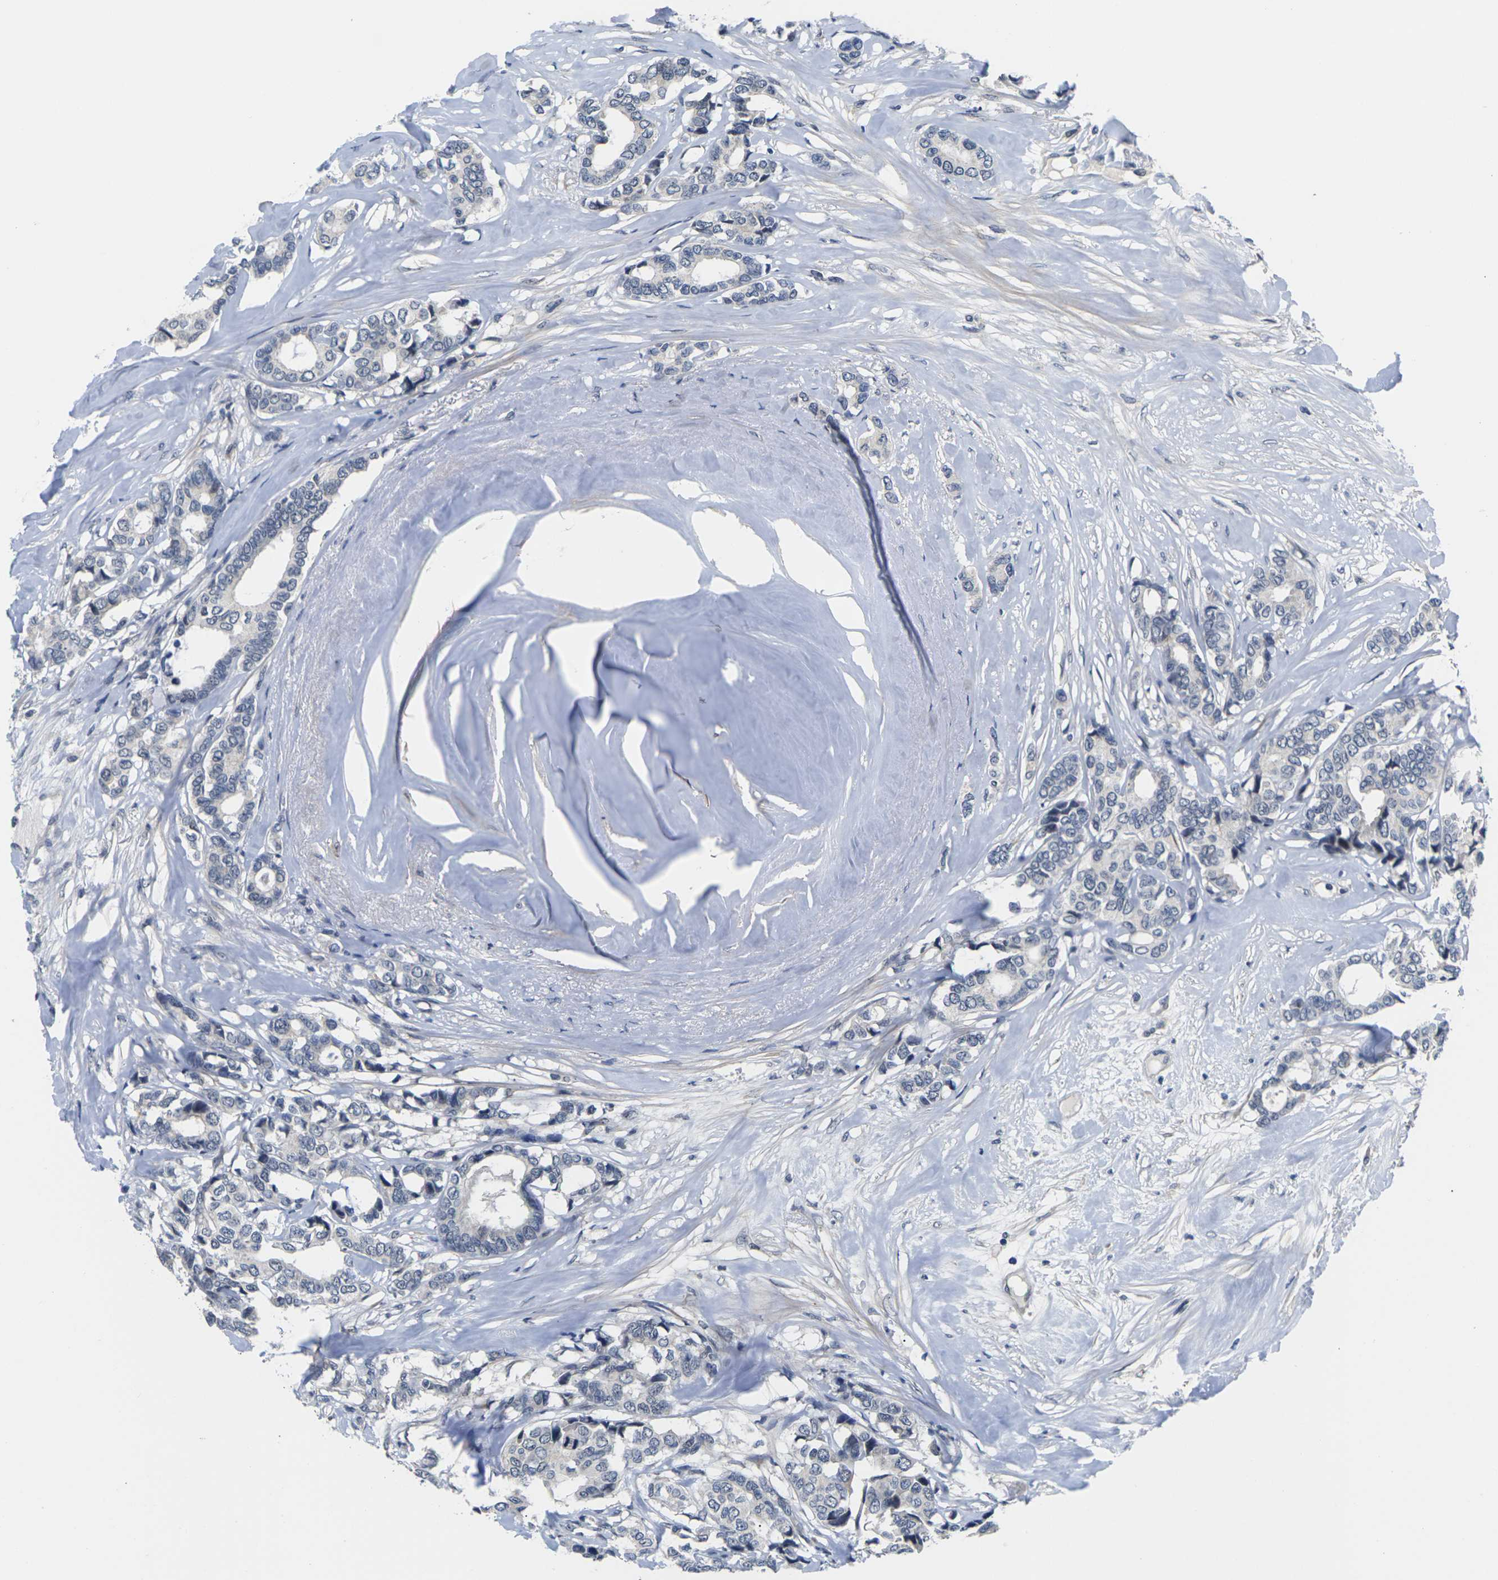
{"staining": {"intensity": "negative", "quantity": "none", "location": "none"}, "tissue": "breast cancer", "cell_type": "Tumor cells", "image_type": "cancer", "snomed": [{"axis": "morphology", "description": "Duct carcinoma"}, {"axis": "topography", "description": "Breast"}], "caption": "Infiltrating ductal carcinoma (breast) was stained to show a protein in brown. There is no significant staining in tumor cells.", "gene": "ST6GAL2", "patient": {"sex": "female", "age": 87}}